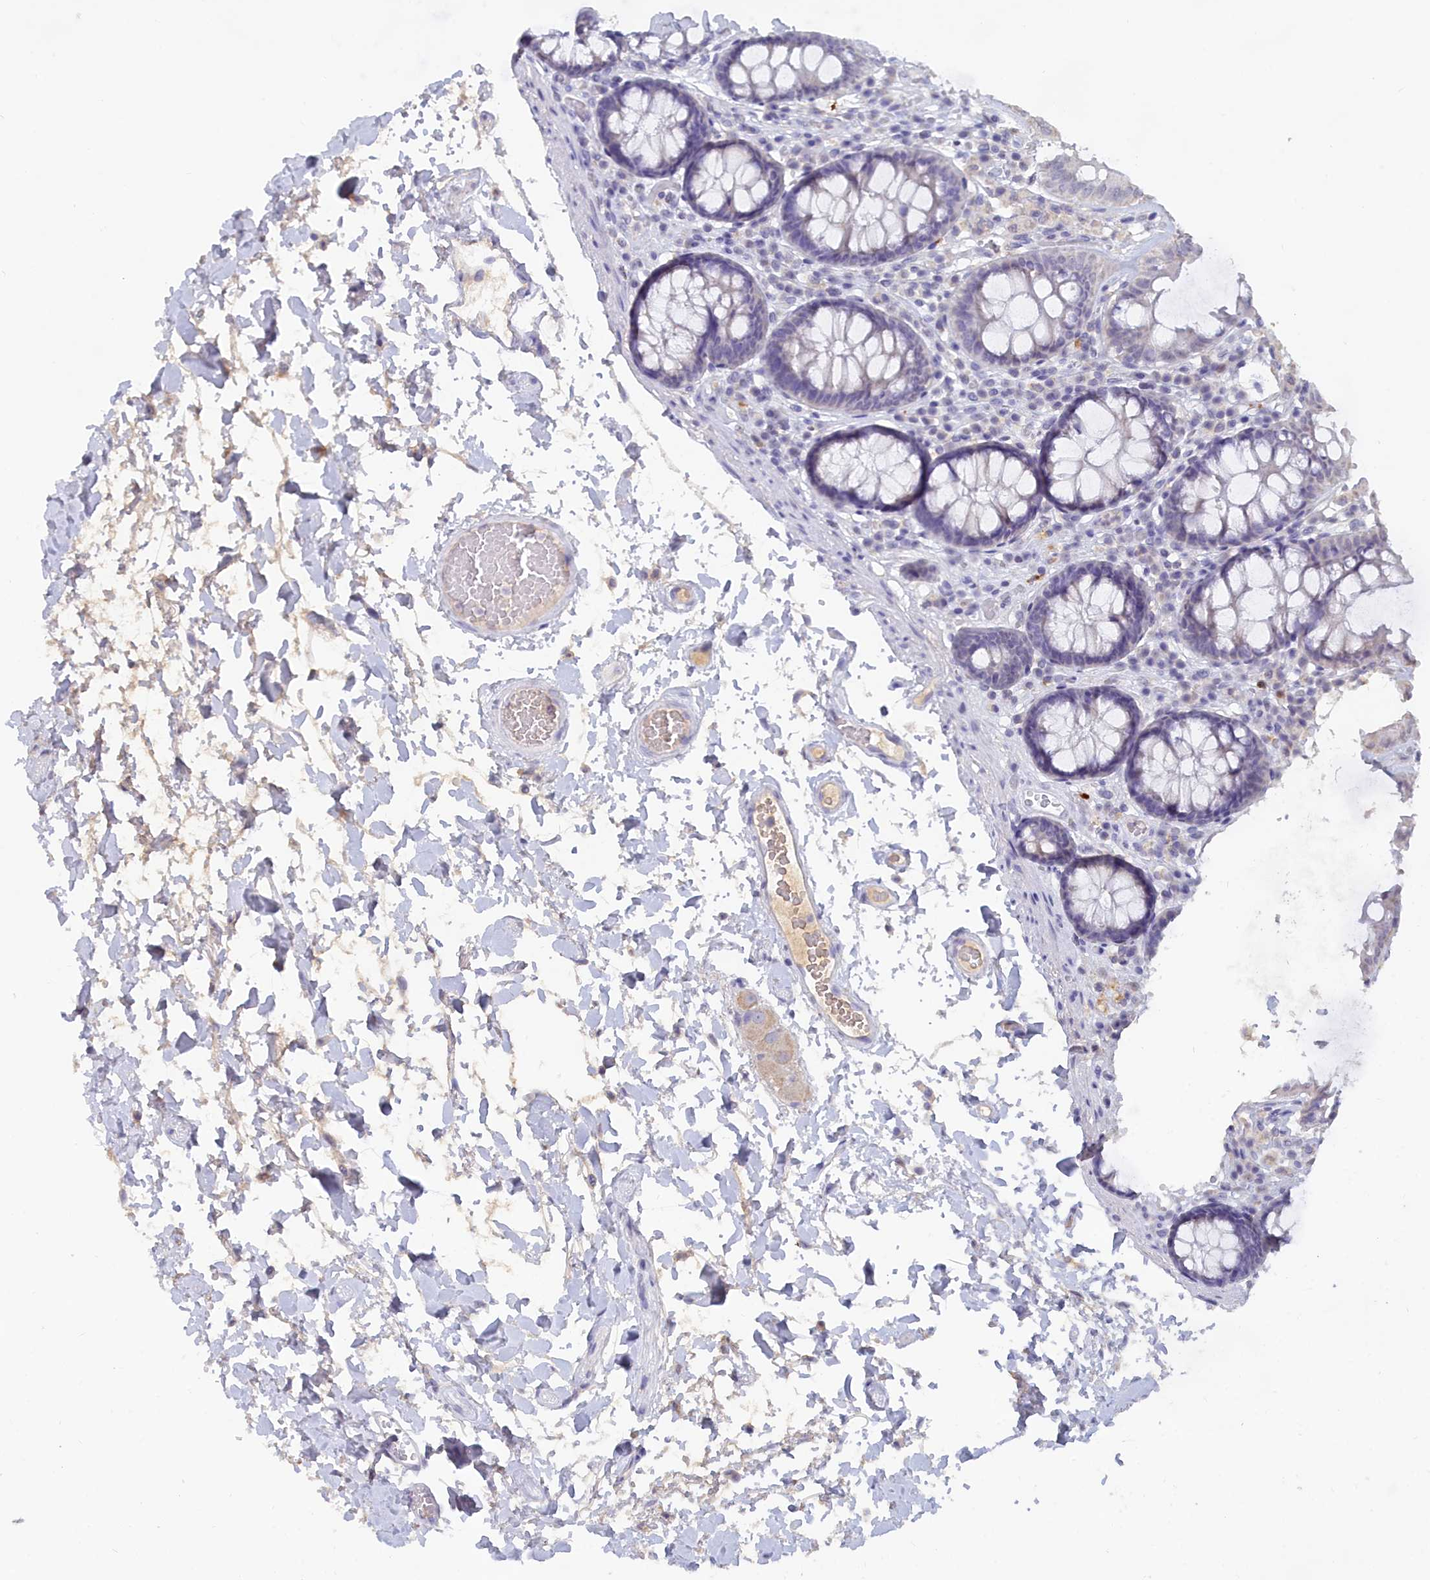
{"staining": {"intensity": "negative", "quantity": "none", "location": "none"}, "tissue": "colon", "cell_type": "Endothelial cells", "image_type": "normal", "snomed": [{"axis": "morphology", "description": "Normal tissue, NOS"}, {"axis": "topography", "description": "Colon"}], "caption": "Immunohistochemical staining of unremarkable human colon reveals no significant positivity in endothelial cells. The staining is performed using DAB brown chromogen with nuclei counter-stained in using hematoxylin.", "gene": "LRIF1", "patient": {"sex": "male", "age": 84}}